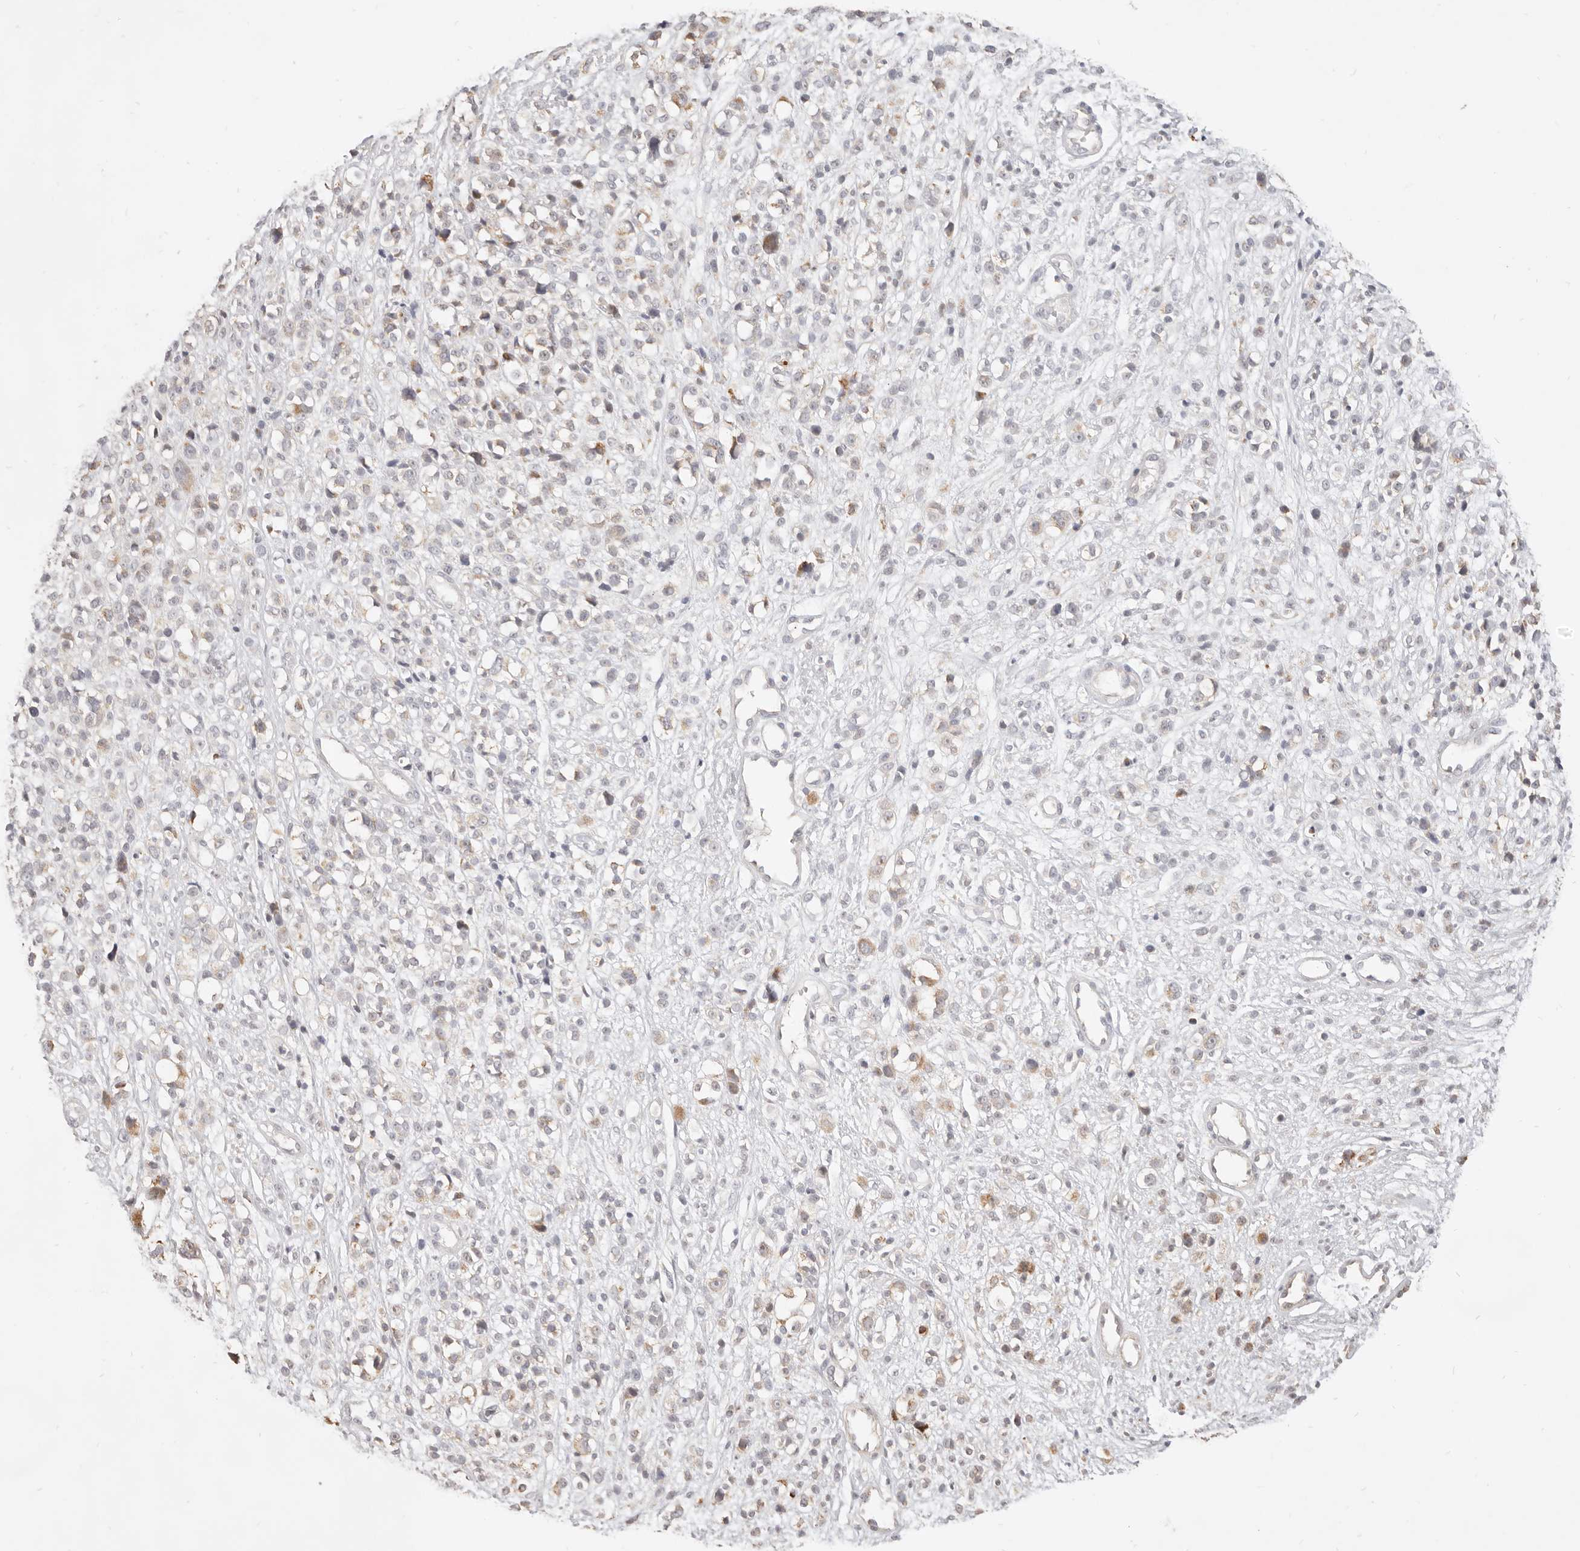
{"staining": {"intensity": "moderate", "quantity": "25%-75%", "location": "cytoplasmic/membranous"}, "tissue": "melanoma", "cell_type": "Tumor cells", "image_type": "cancer", "snomed": [{"axis": "morphology", "description": "Malignant melanoma, NOS"}, {"axis": "topography", "description": "Skin"}], "caption": "About 25%-75% of tumor cells in human malignant melanoma show moderate cytoplasmic/membranous protein positivity as visualized by brown immunohistochemical staining.", "gene": "CPLANE2", "patient": {"sex": "female", "age": 55}}